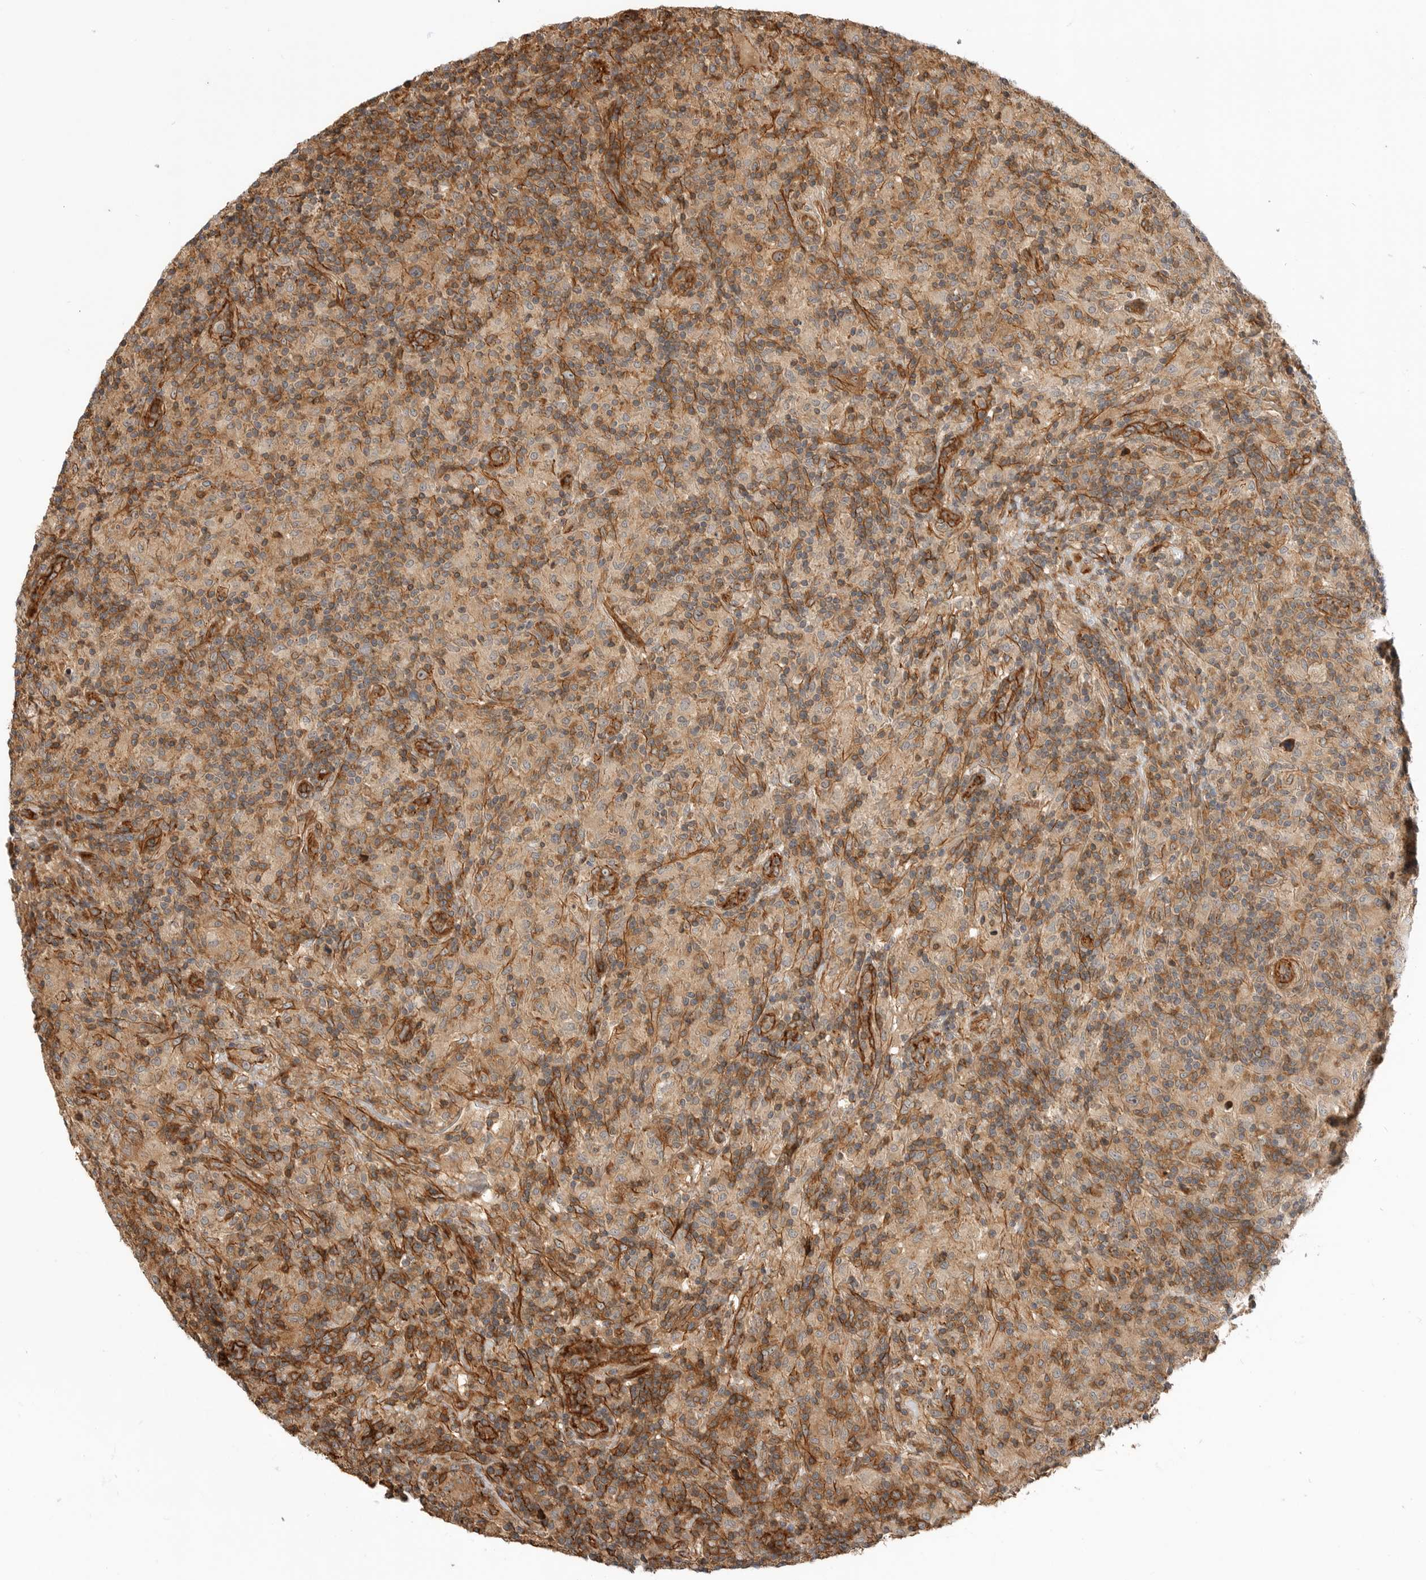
{"staining": {"intensity": "moderate", "quantity": ">75%", "location": "nuclear"}, "tissue": "lymphoma", "cell_type": "Tumor cells", "image_type": "cancer", "snomed": [{"axis": "morphology", "description": "Hodgkin's disease, NOS"}, {"axis": "topography", "description": "Lymph node"}], "caption": "Hodgkin's disease stained with IHC displays moderate nuclear positivity in approximately >75% of tumor cells. (brown staining indicates protein expression, while blue staining denotes nuclei).", "gene": "GPATCH2", "patient": {"sex": "male", "age": 70}}